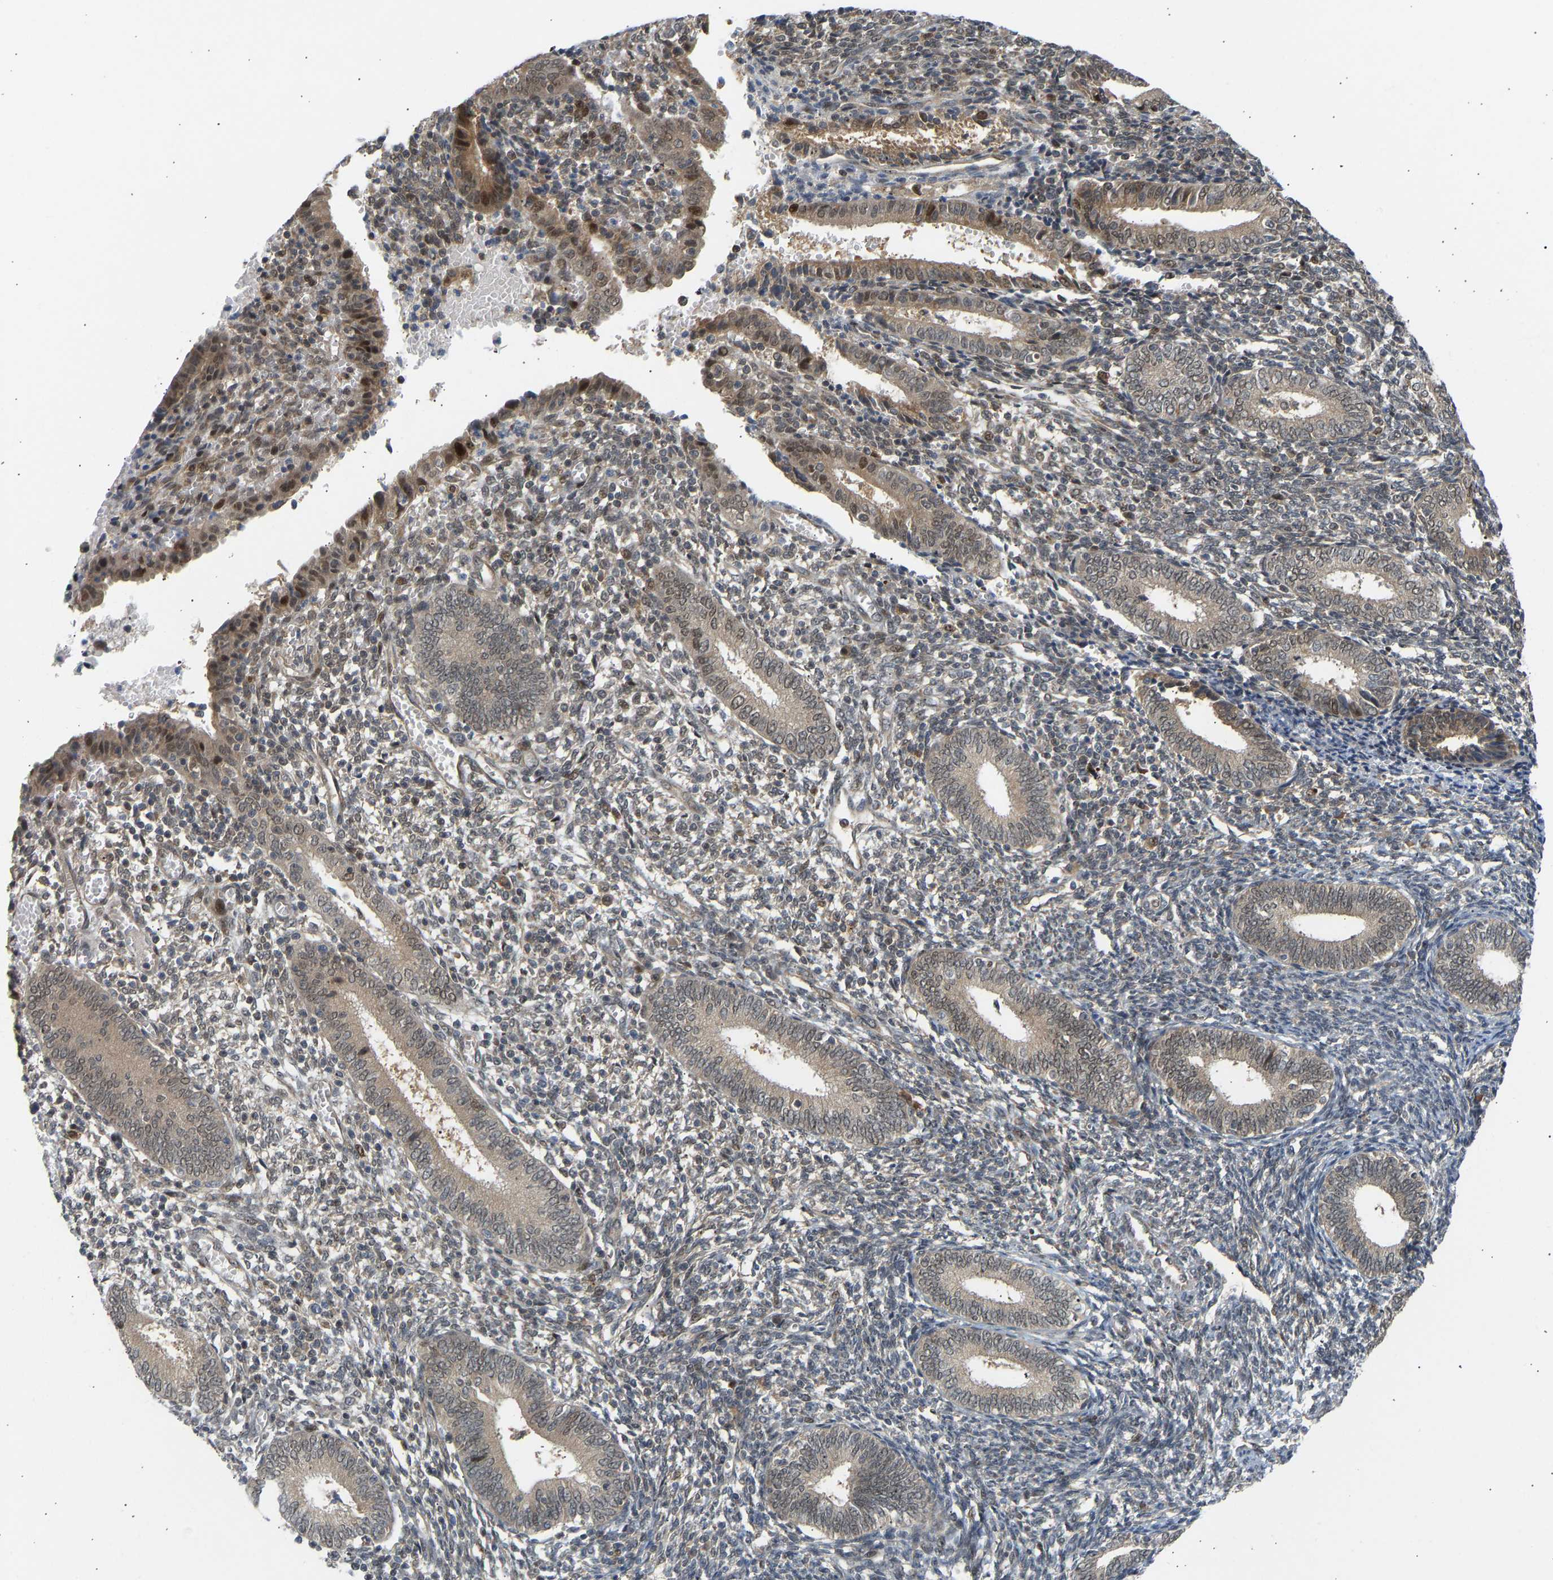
{"staining": {"intensity": "negative", "quantity": "none", "location": "none"}, "tissue": "endometrium", "cell_type": "Cells in endometrial stroma", "image_type": "normal", "snomed": [{"axis": "morphology", "description": "Normal tissue, NOS"}, {"axis": "topography", "description": "Endometrium"}], "caption": "The micrograph displays no significant expression in cells in endometrial stroma of endometrium.", "gene": "BAG1", "patient": {"sex": "female", "age": 41}}